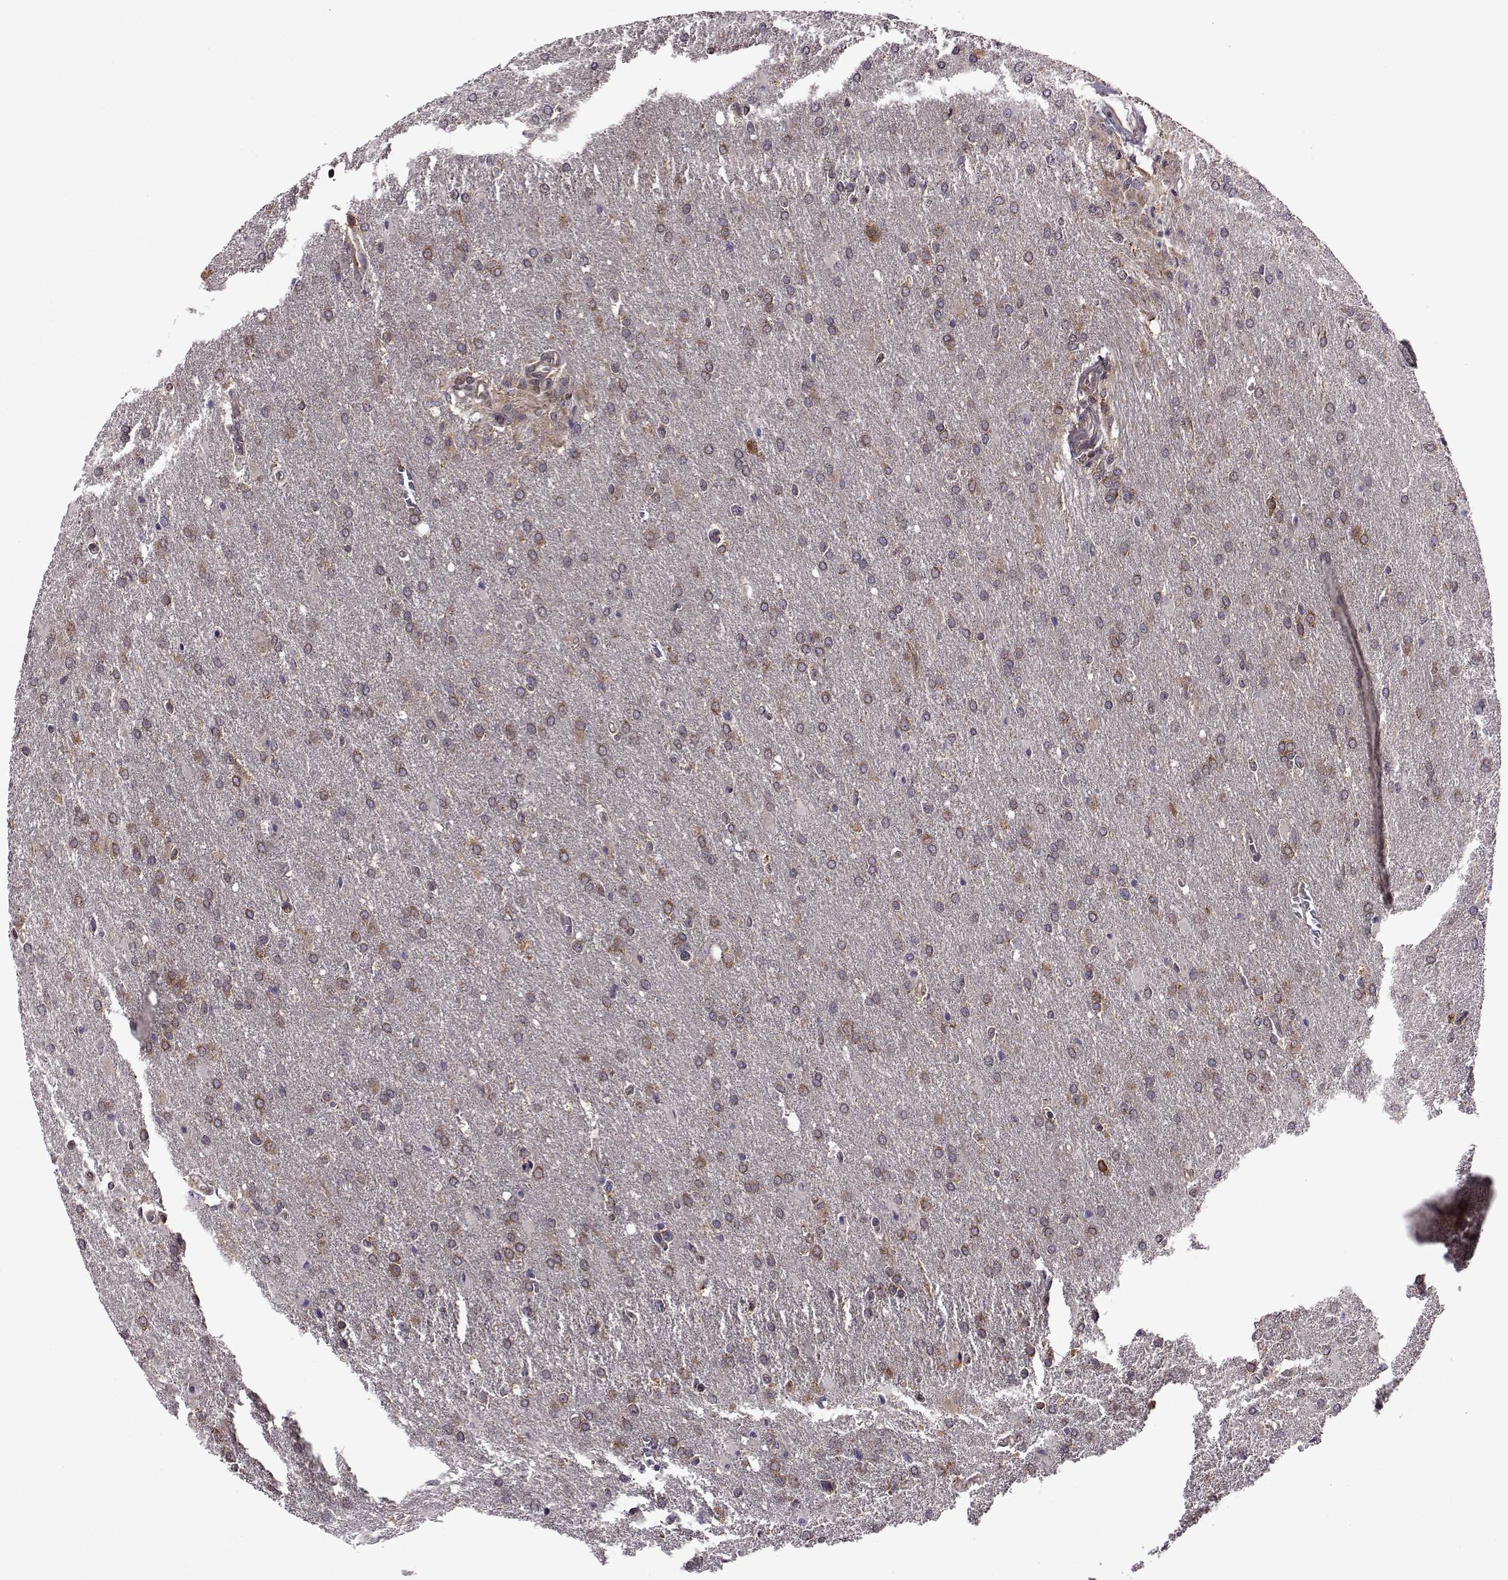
{"staining": {"intensity": "moderate", "quantity": "<25%", "location": "cytoplasmic/membranous"}, "tissue": "glioma", "cell_type": "Tumor cells", "image_type": "cancer", "snomed": [{"axis": "morphology", "description": "Glioma, malignant, High grade"}, {"axis": "topography", "description": "Brain"}], "caption": "DAB immunohistochemical staining of malignant glioma (high-grade) reveals moderate cytoplasmic/membranous protein staining in about <25% of tumor cells.", "gene": "URI1", "patient": {"sex": "male", "age": 68}}